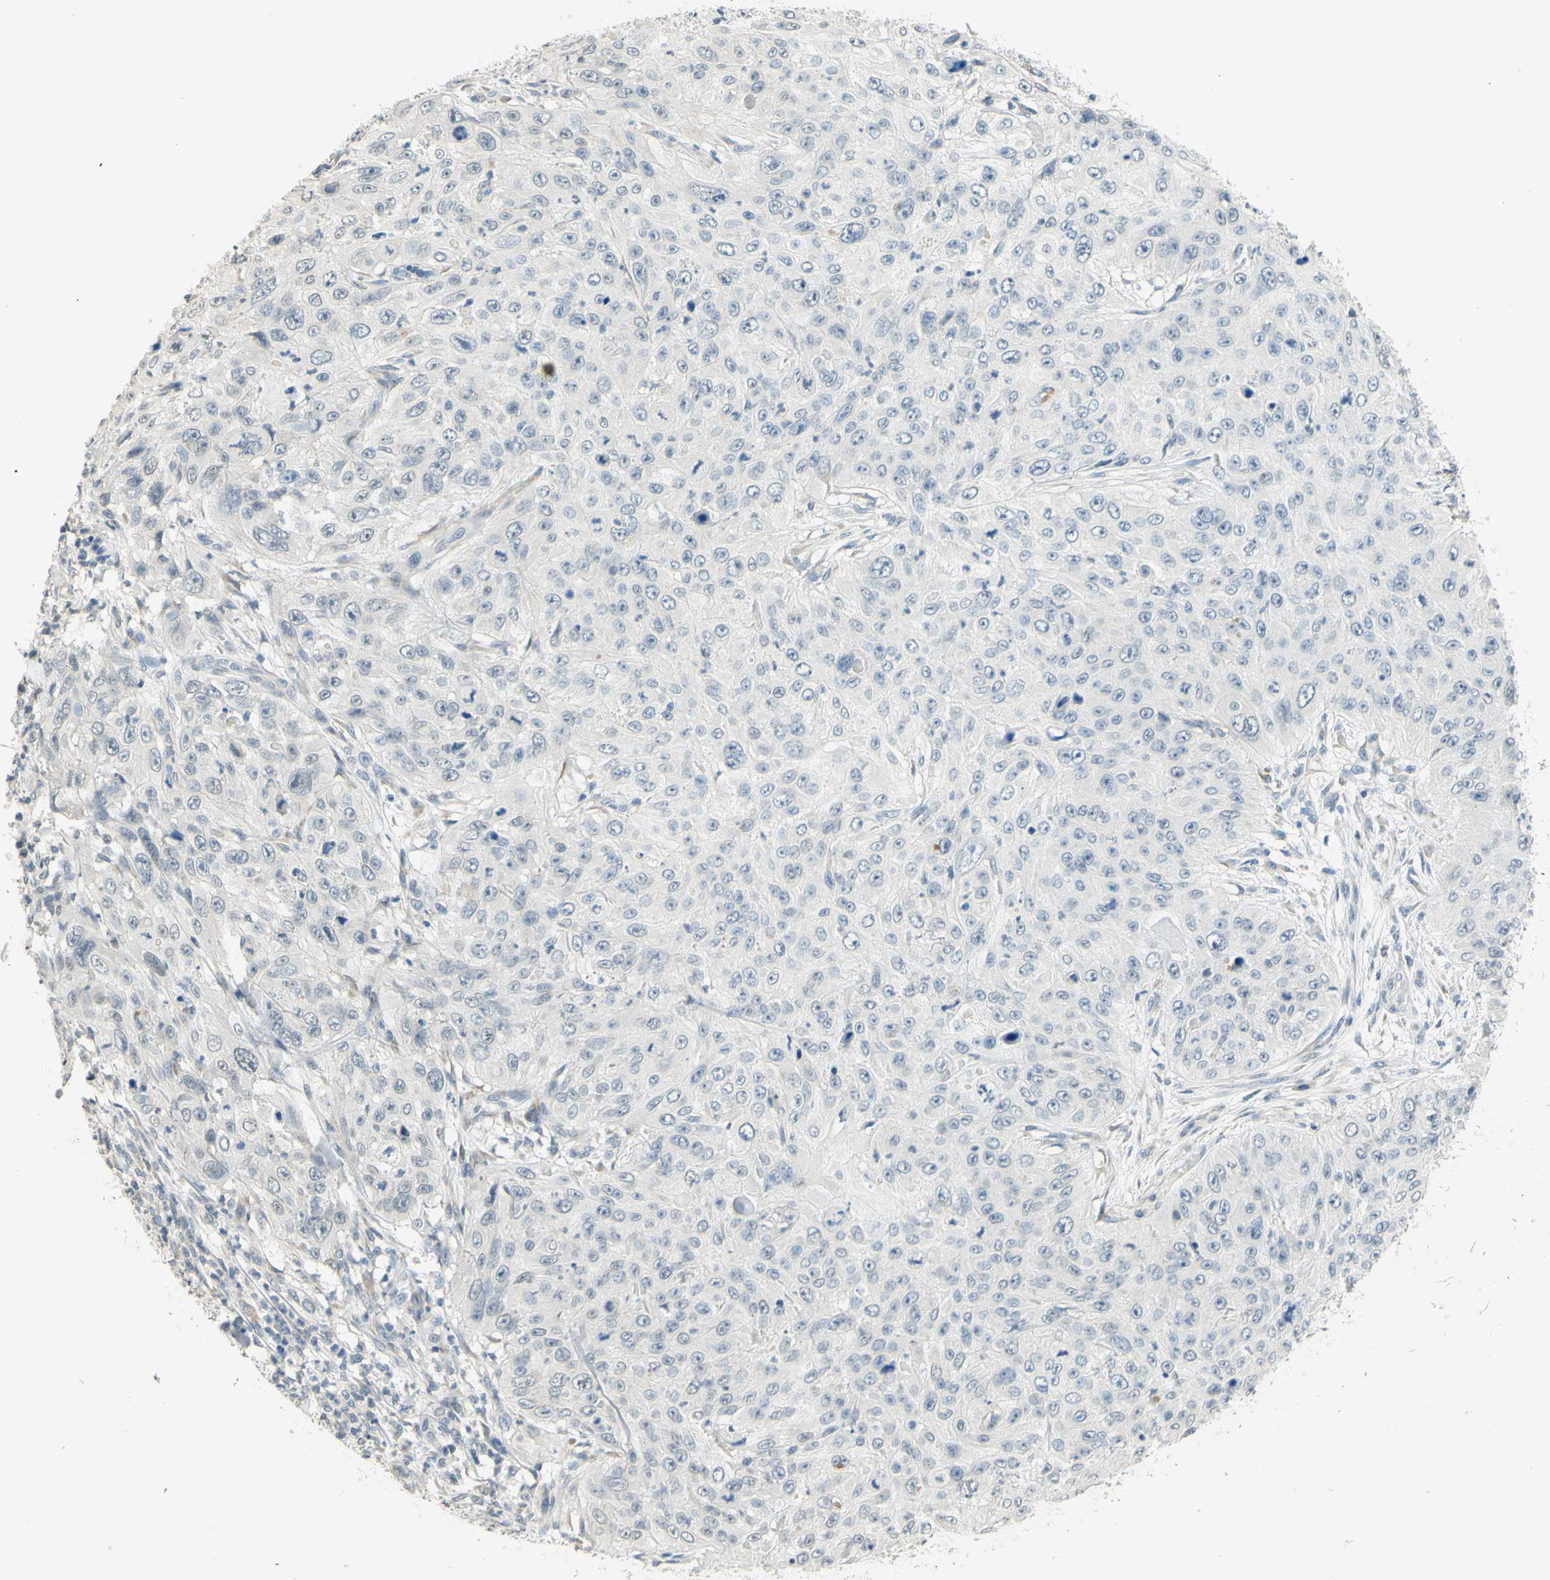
{"staining": {"intensity": "weak", "quantity": "<25%", "location": "cytoplasmic/membranous"}, "tissue": "skin cancer", "cell_type": "Tumor cells", "image_type": "cancer", "snomed": [{"axis": "morphology", "description": "Squamous cell carcinoma, NOS"}, {"axis": "topography", "description": "Skin"}], "caption": "Tumor cells are negative for protein expression in human skin squamous cell carcinoma.", "gene": "MAG", "patient": {"sex": "female", "age": 80}}